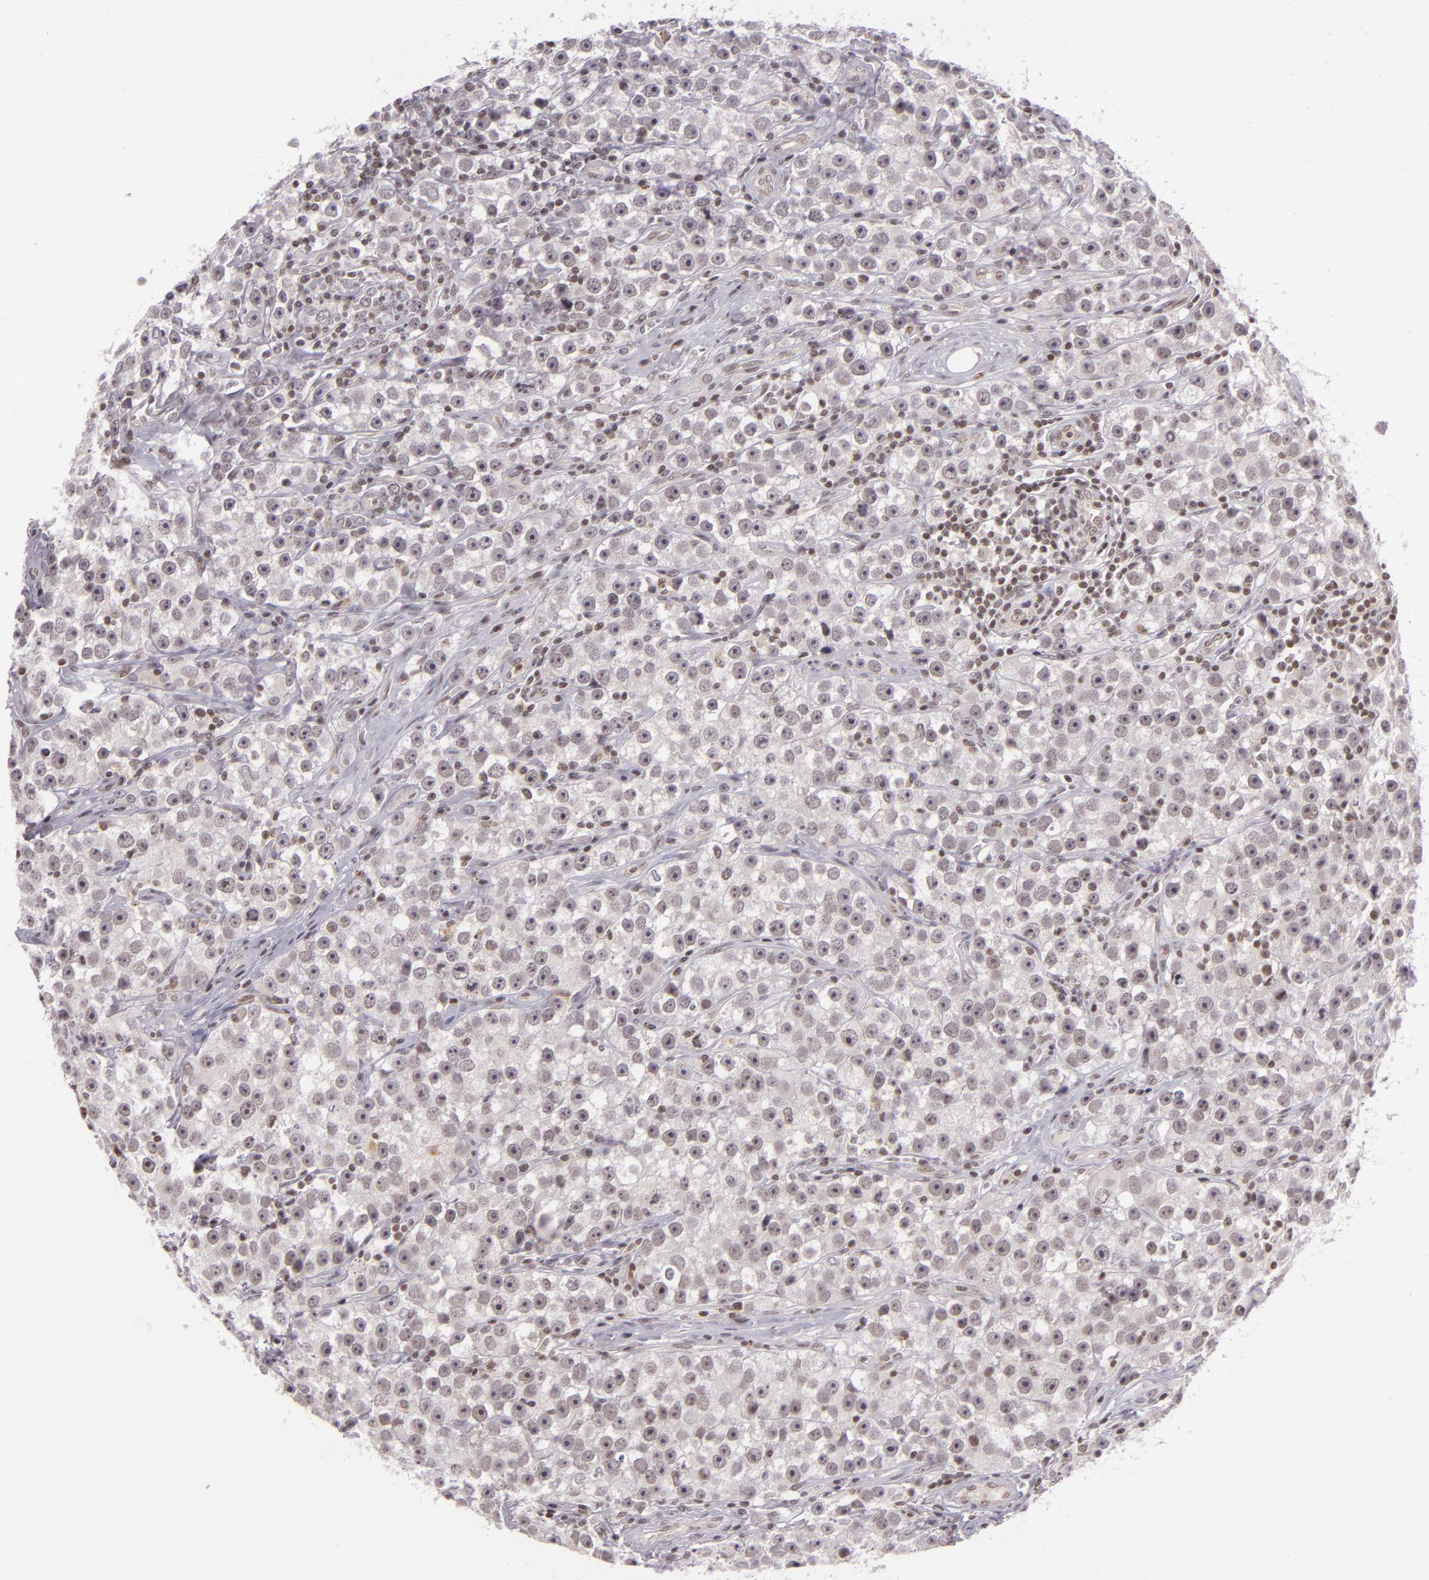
{"staining": {"intensity": "weak", "quantity": "25%-75%", "location": "nuclear"}, "tissue": "testis cancer", "cell_type": "Tumor cells", "image_type": "cancer", "snomed": [{"axis": "morphology", "description": "Seminoma, NOS"}, {"axis": "topography", "description": "Testis"}], "caption": "A high-resolution micrograph shows IHC staining of testis cancer, which reveals weak nuclear staining in about 25%-75% of tumor cells.", "gene": "ZFX", "patient": {"sex": "male", "age": 32}}